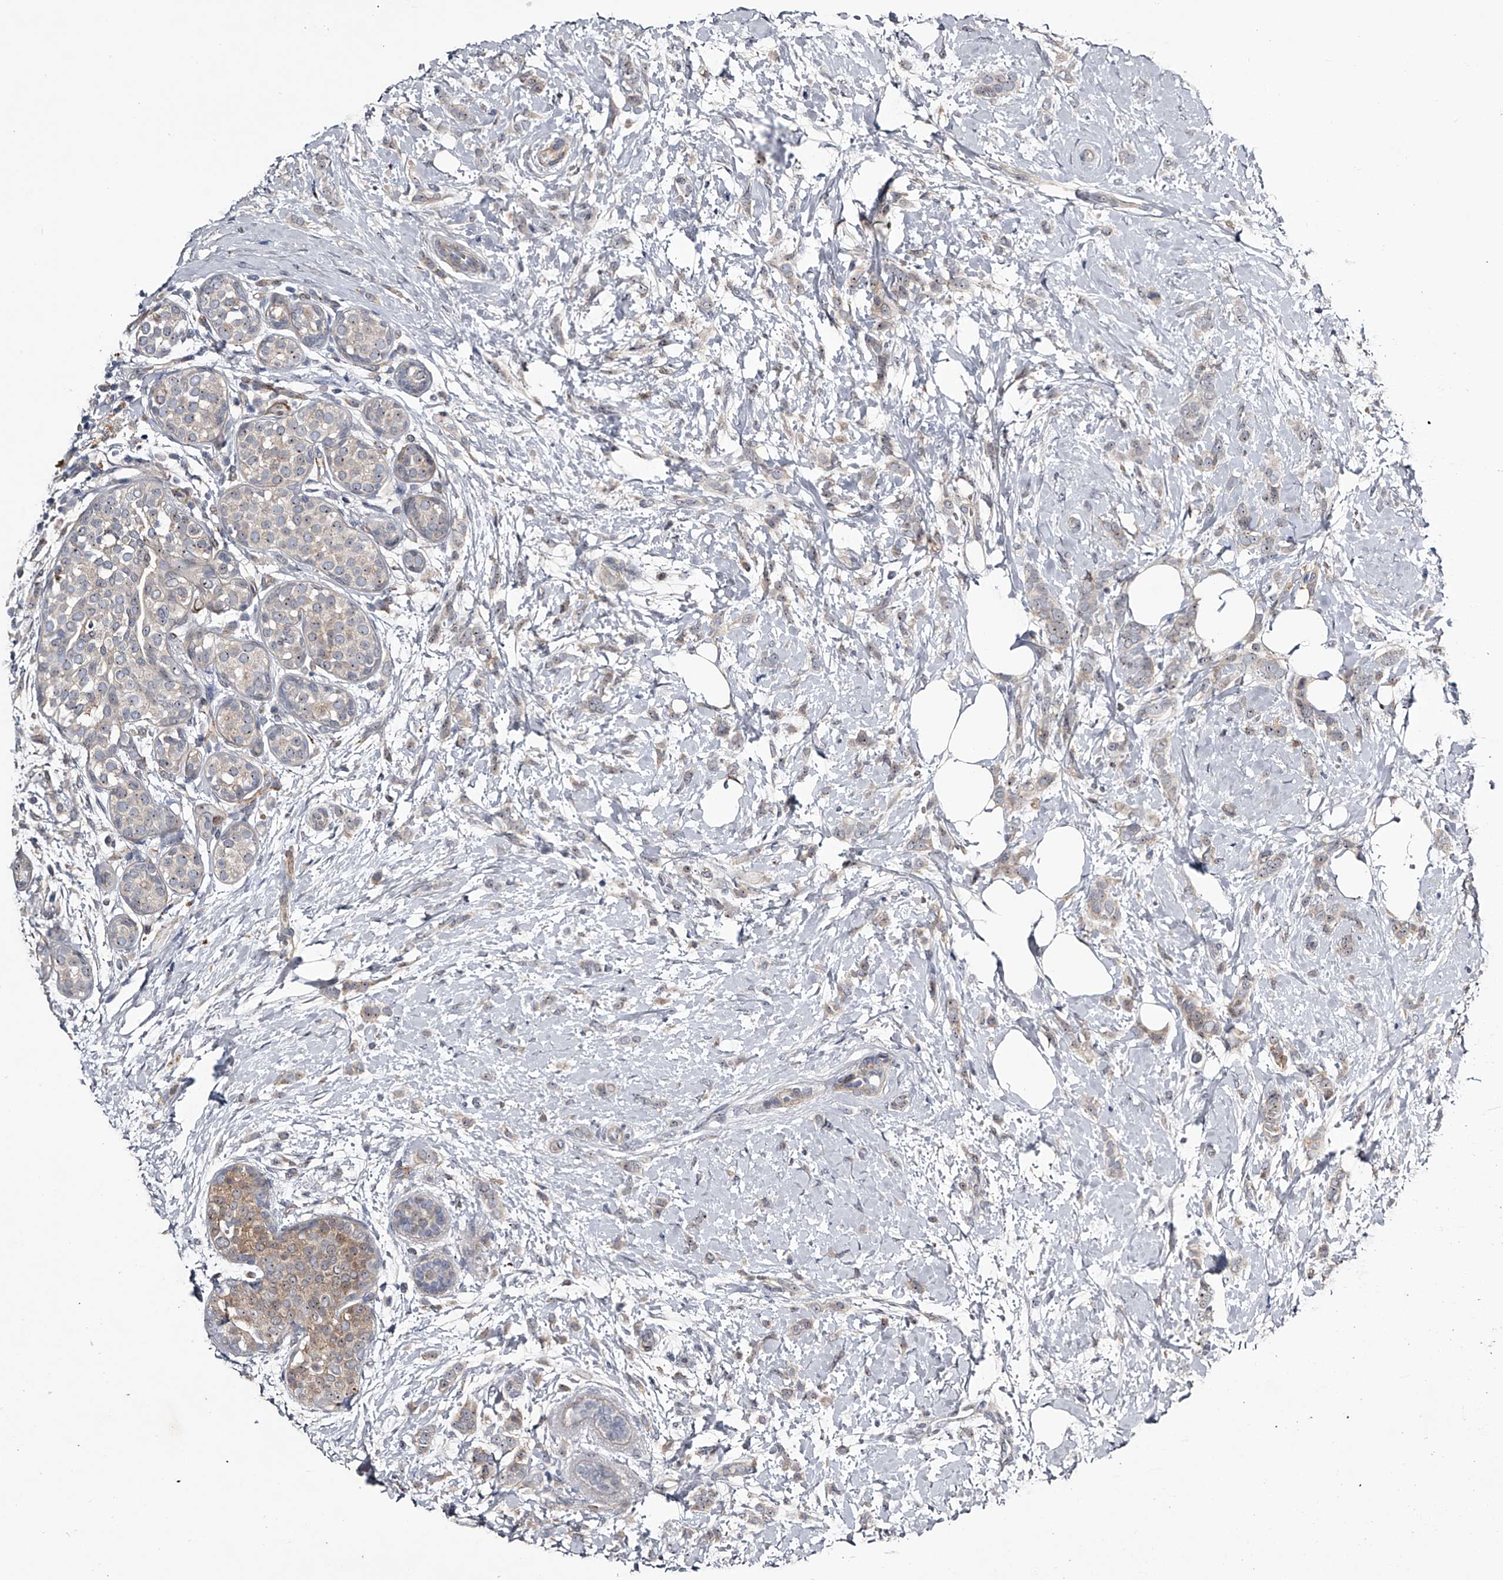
{"staining": {"intensity": "weak", "quantity": "25%-75%", "location": "cytoplasmic/membranous,nuclear"}, "tissue": "breast cancer", "cell_type": "Tumor cells", "image_type": "cancer", "snomed": [{"axis": "morphology", "description": "Lobular carcinoma, in situ"}, {"axis": "morphology", "description": "Lobular carcinoma"}, {"axis": "topography", "description": "Breast"}], "caption": "The photomicrograph displays a brown stain indicating the presence of a protein in the cytoplasmic/membranous and nuclear of tumor cells in breast cancer (lobular carcinoma).", "gene": "MDN1", "patient": {"sex": "female", "age": 41}}